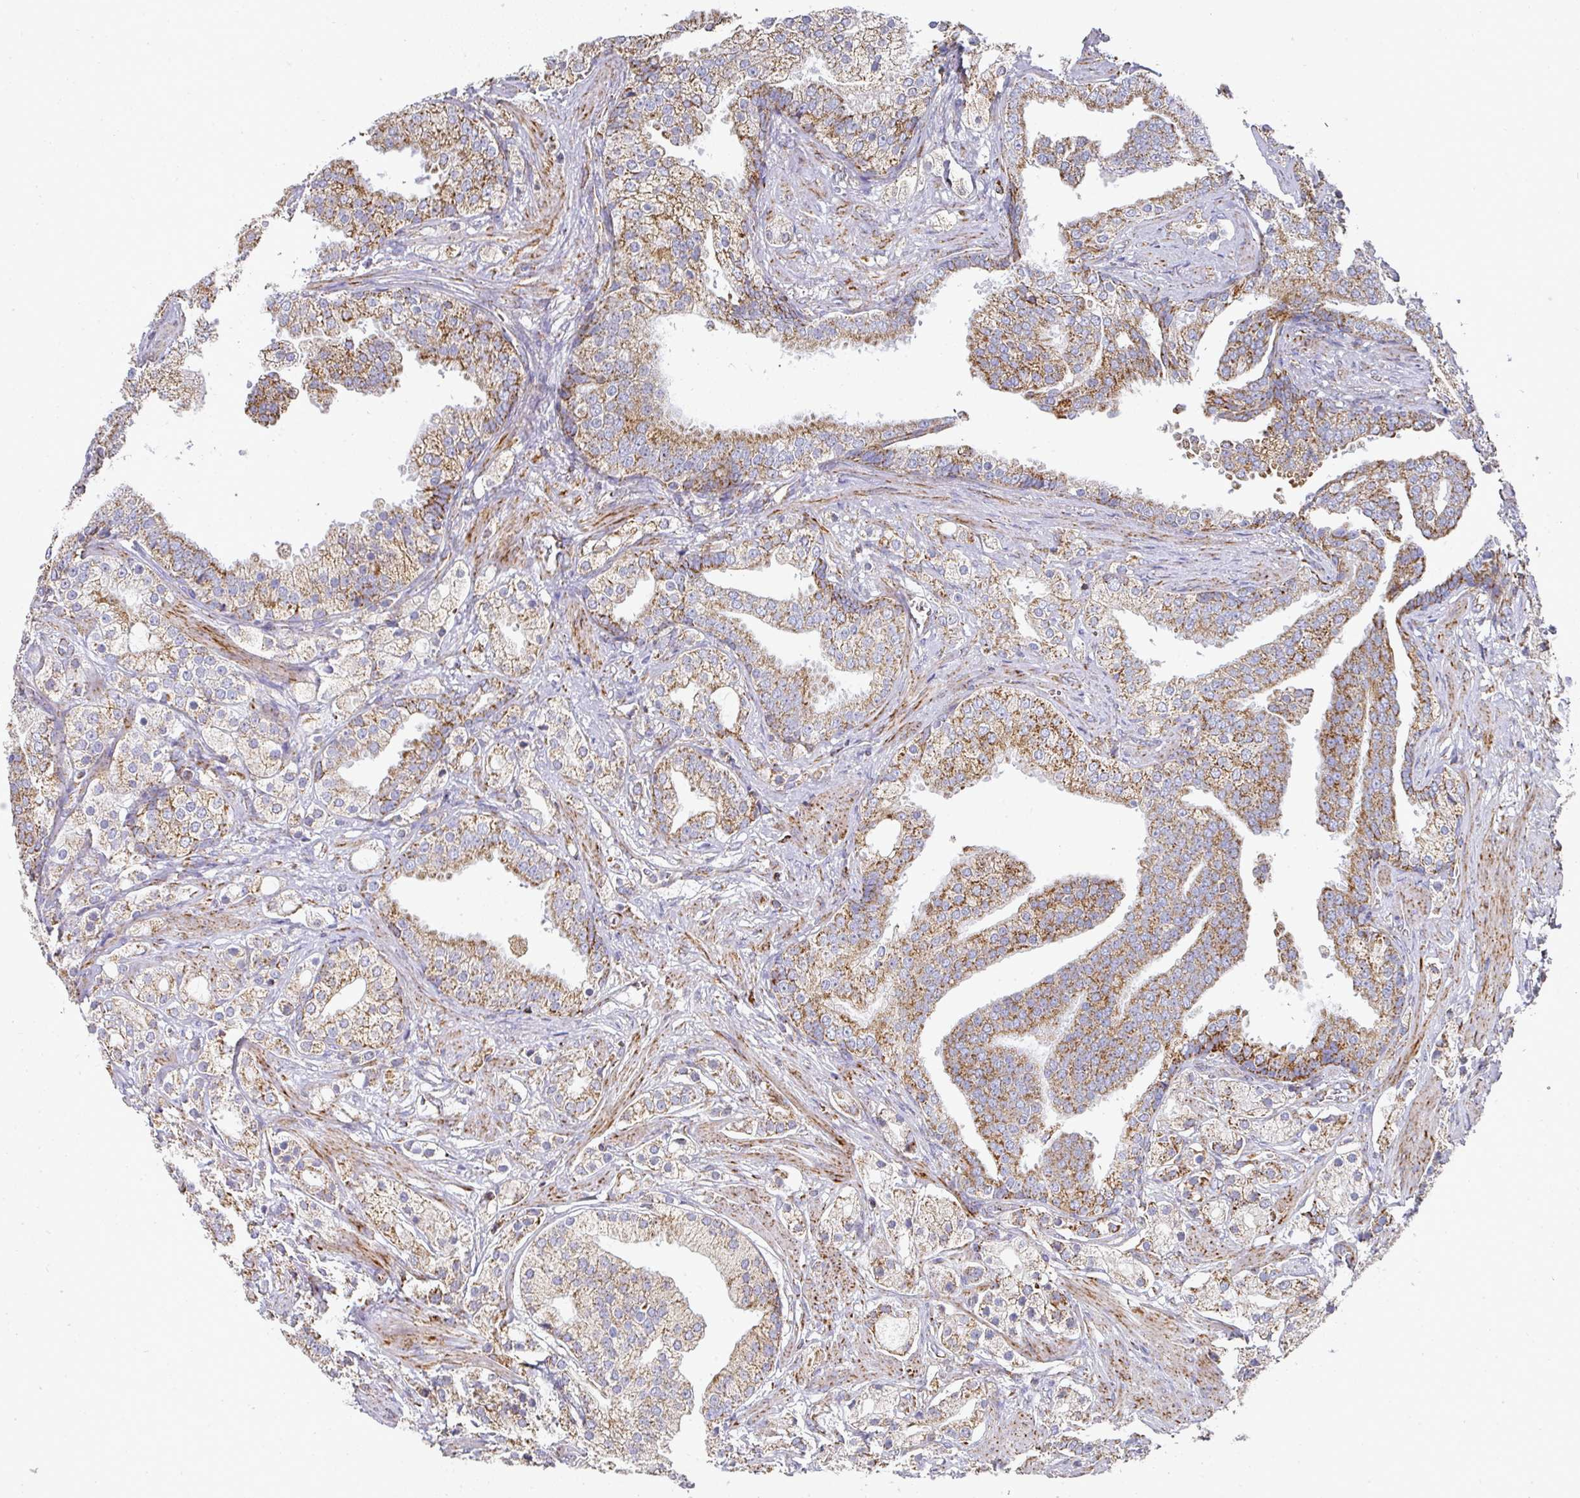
{"staining": {"intensity": "moderate", "quantity": ">75%", "location": "cytoplasmic/membranous"}, "tissue": "prostate cancer", "cell_type": "Tumor cells", "image_type": "cancer", "snomed": [{"axis": "morphology", "description": "Adenocarcinoma, High grade"}, {"axis": "topography", "description": "Prostate"}], "caption": "This micrograph exhibits immunohistochemistry staining of prostate cancer, with medium moderate cytoplasmic/membranous expression in approximately >75% of tumor cells.", "gene": "UQCRFS1", "patient": {"sex": "male", "age": 50}}